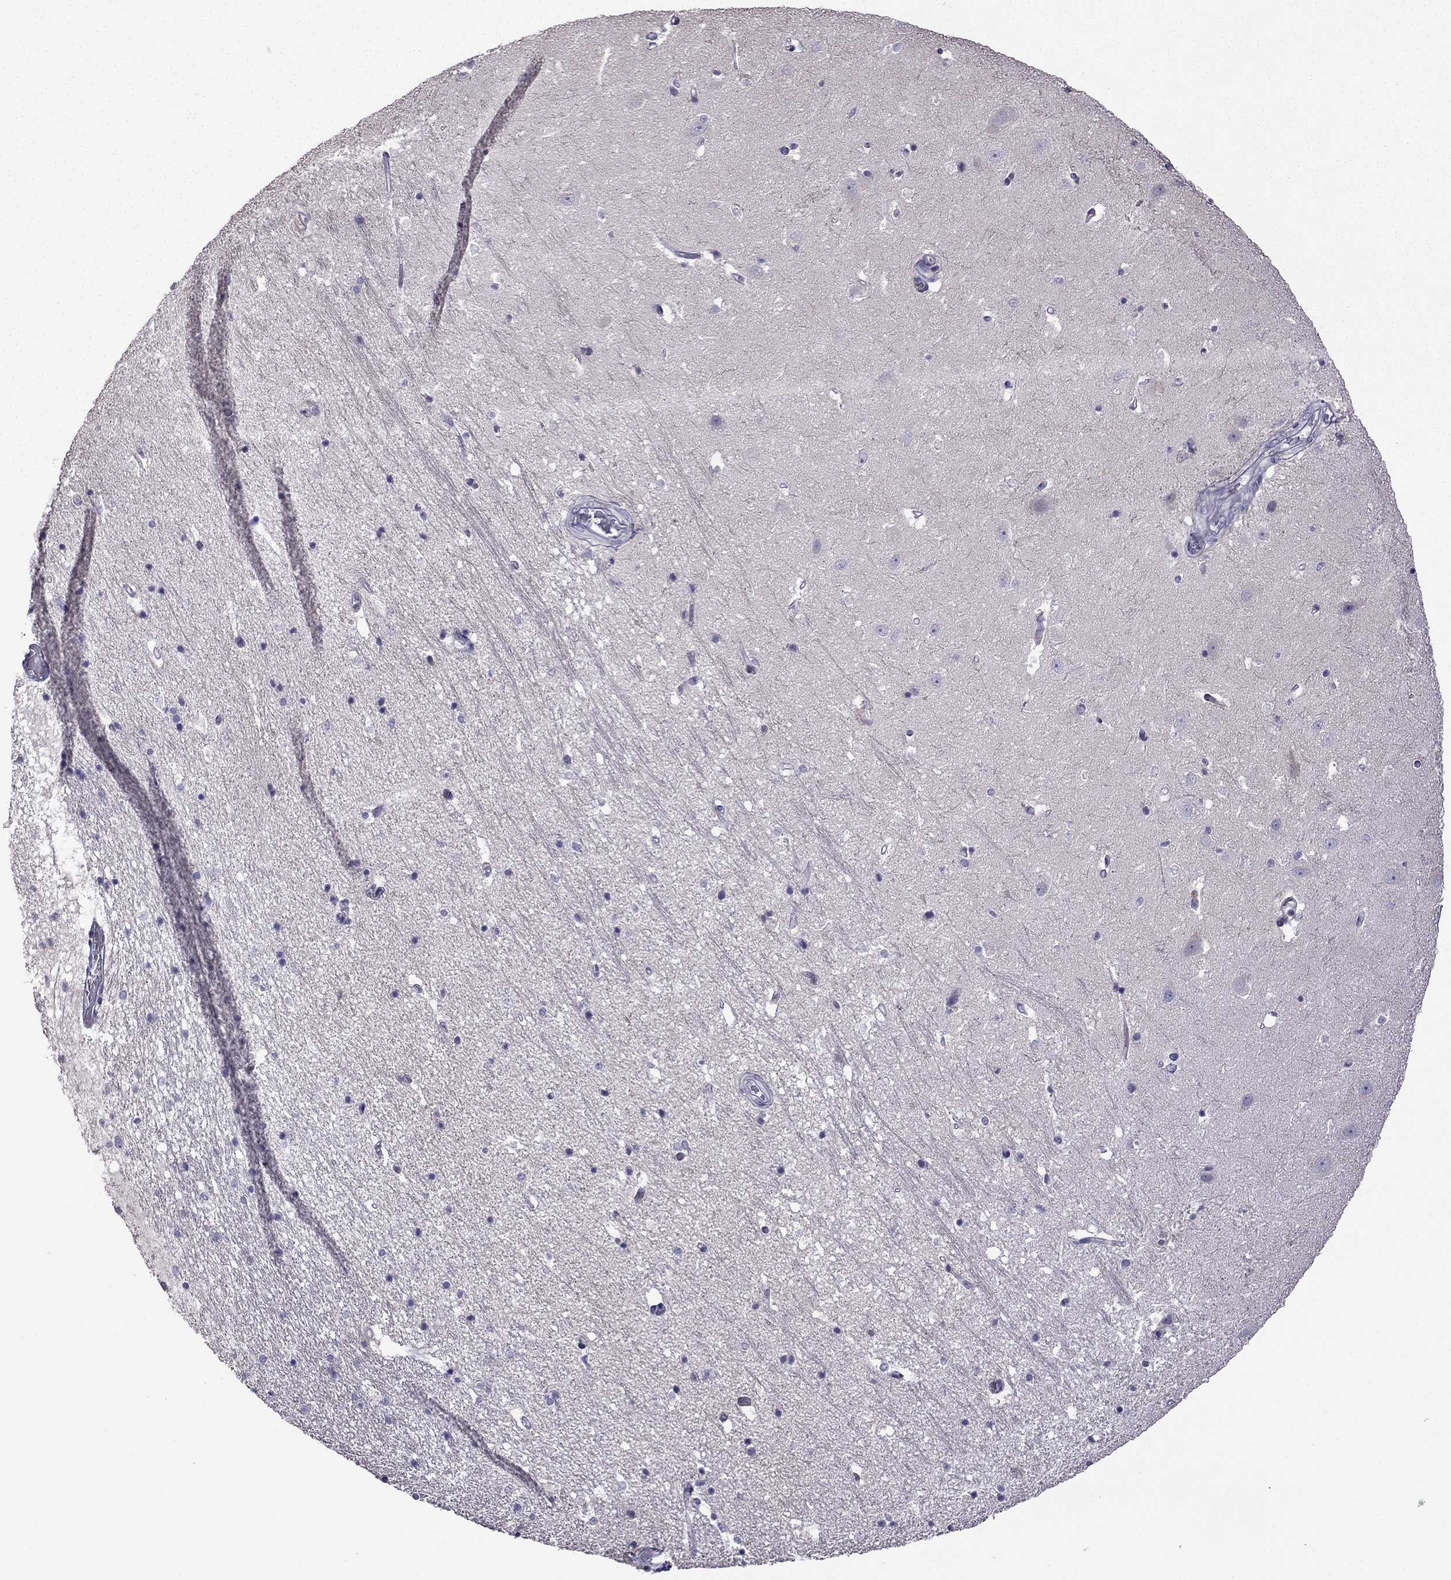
{"staining": {"intensity": "negative", "quantity": "none", "location": "none"}, "tissue": "hippocampus", "cell_type": "Glial cells", "image_type": "normal", "snomed": [{"axis": "morphology", "description": "Normal tissue, NOS"}, {"axis": "topography", "description": "Hippocampus"}], "caption": "This is a image of immunohistochemistry (IHC) staining of benign hippocampus, which shows no expression in glial cells. (DAB (3,3'-diaminobenzidine) immunohistochemistry, high magnification).", "gene": "UHRF1", "patient": {"sex": "male", "age": 44}}